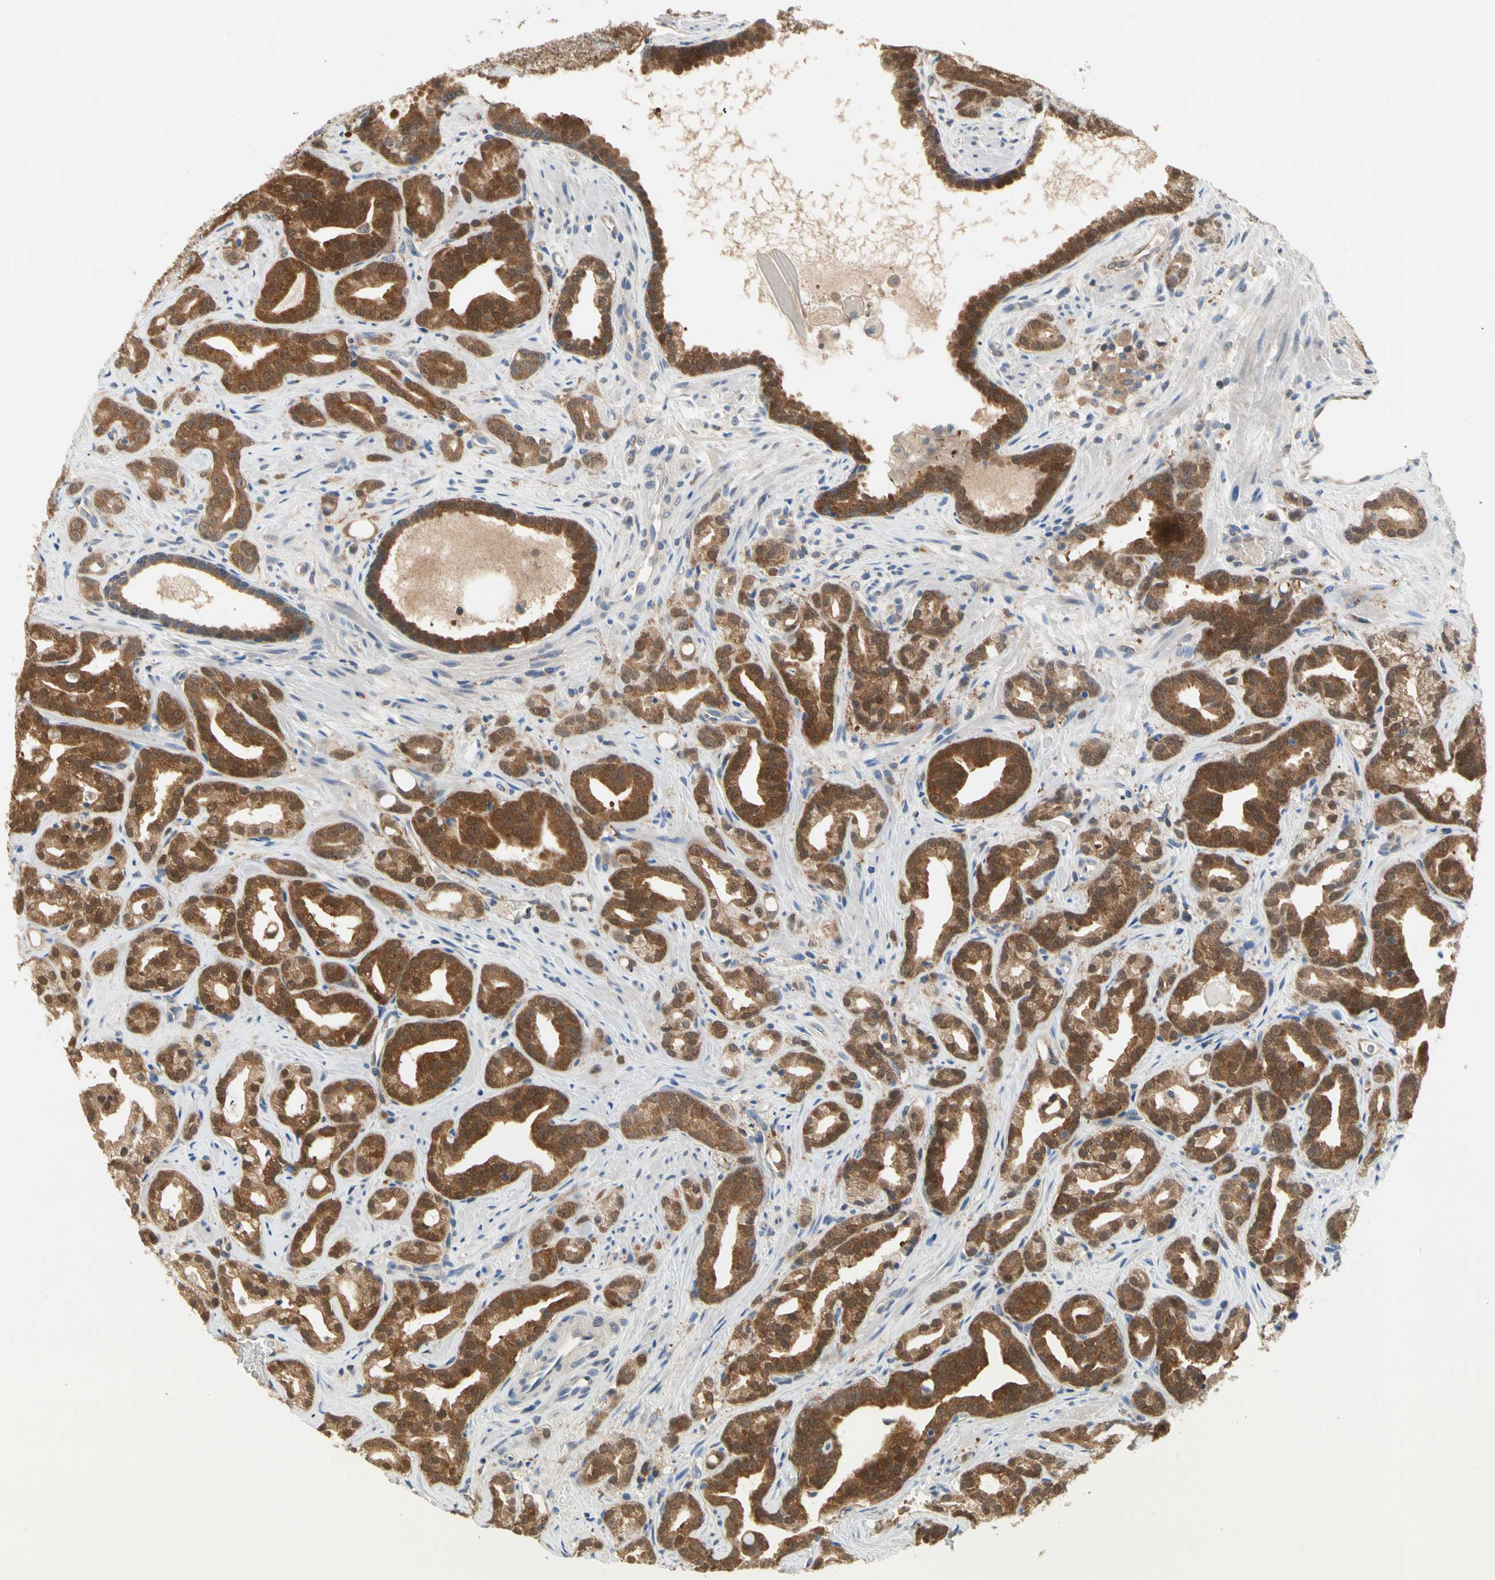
{"staining": {"intensity": "strong", "quantity": ">75%", "location": "cytoplasmic/membranous"}, "tissue": "prostate cancer", "cell_type": "Tumor cells", "image_type": "cancer", "snomed": [{"axis": "morphology", "description": "Adenocarcinoma, Low grade"}, {"axis": "topography", "description": "Prostate"}], "caption": "About >75% of tumor cells in prostate cancer (adenocarcinoma (low-grade)) demonstrate strong cytoplasmic/membranous protein staining as visualized by brown immunohistochemical staining.", "gene": "MPI", "patient": {"sex": "male", "age": 63}}